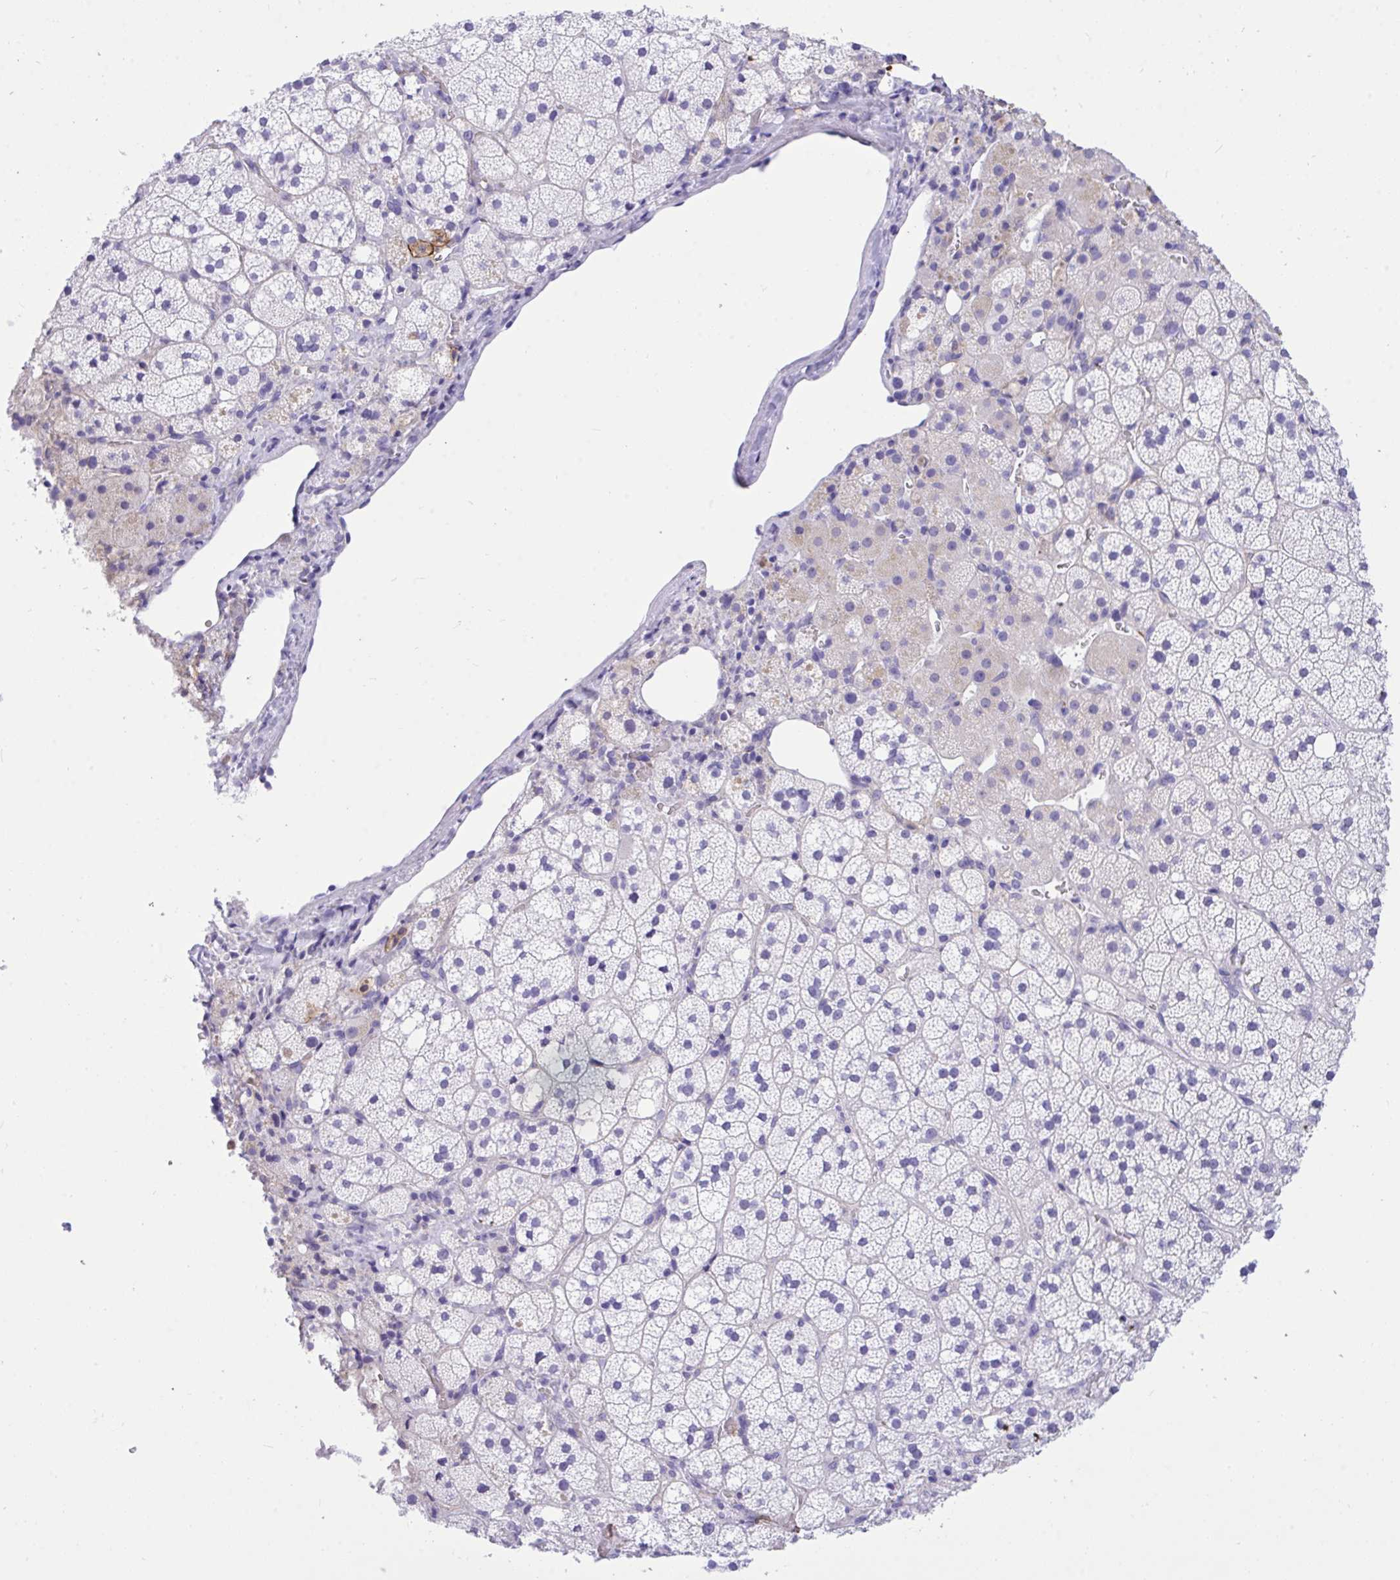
{"staining": {"intensity": "negative", "quantity": "none", "location": "none"}, "tissue": "adrenal gland", "cell_type": "Glandular cells", "image_type": "normal", "snomed": [{"axis": "morphology", "description": "Normal tissue, NOS"}, {"axis": "topography", "description": "Adrenal gland"}], "caption": "Glandular cells show no significant expression in normal adrenal gland. (DAB (3,3'-diaminobenzidine) immunohistochemistry, high magnification).", "gene": "TLN2", "patient": {"sex": "male", "age": 53}}